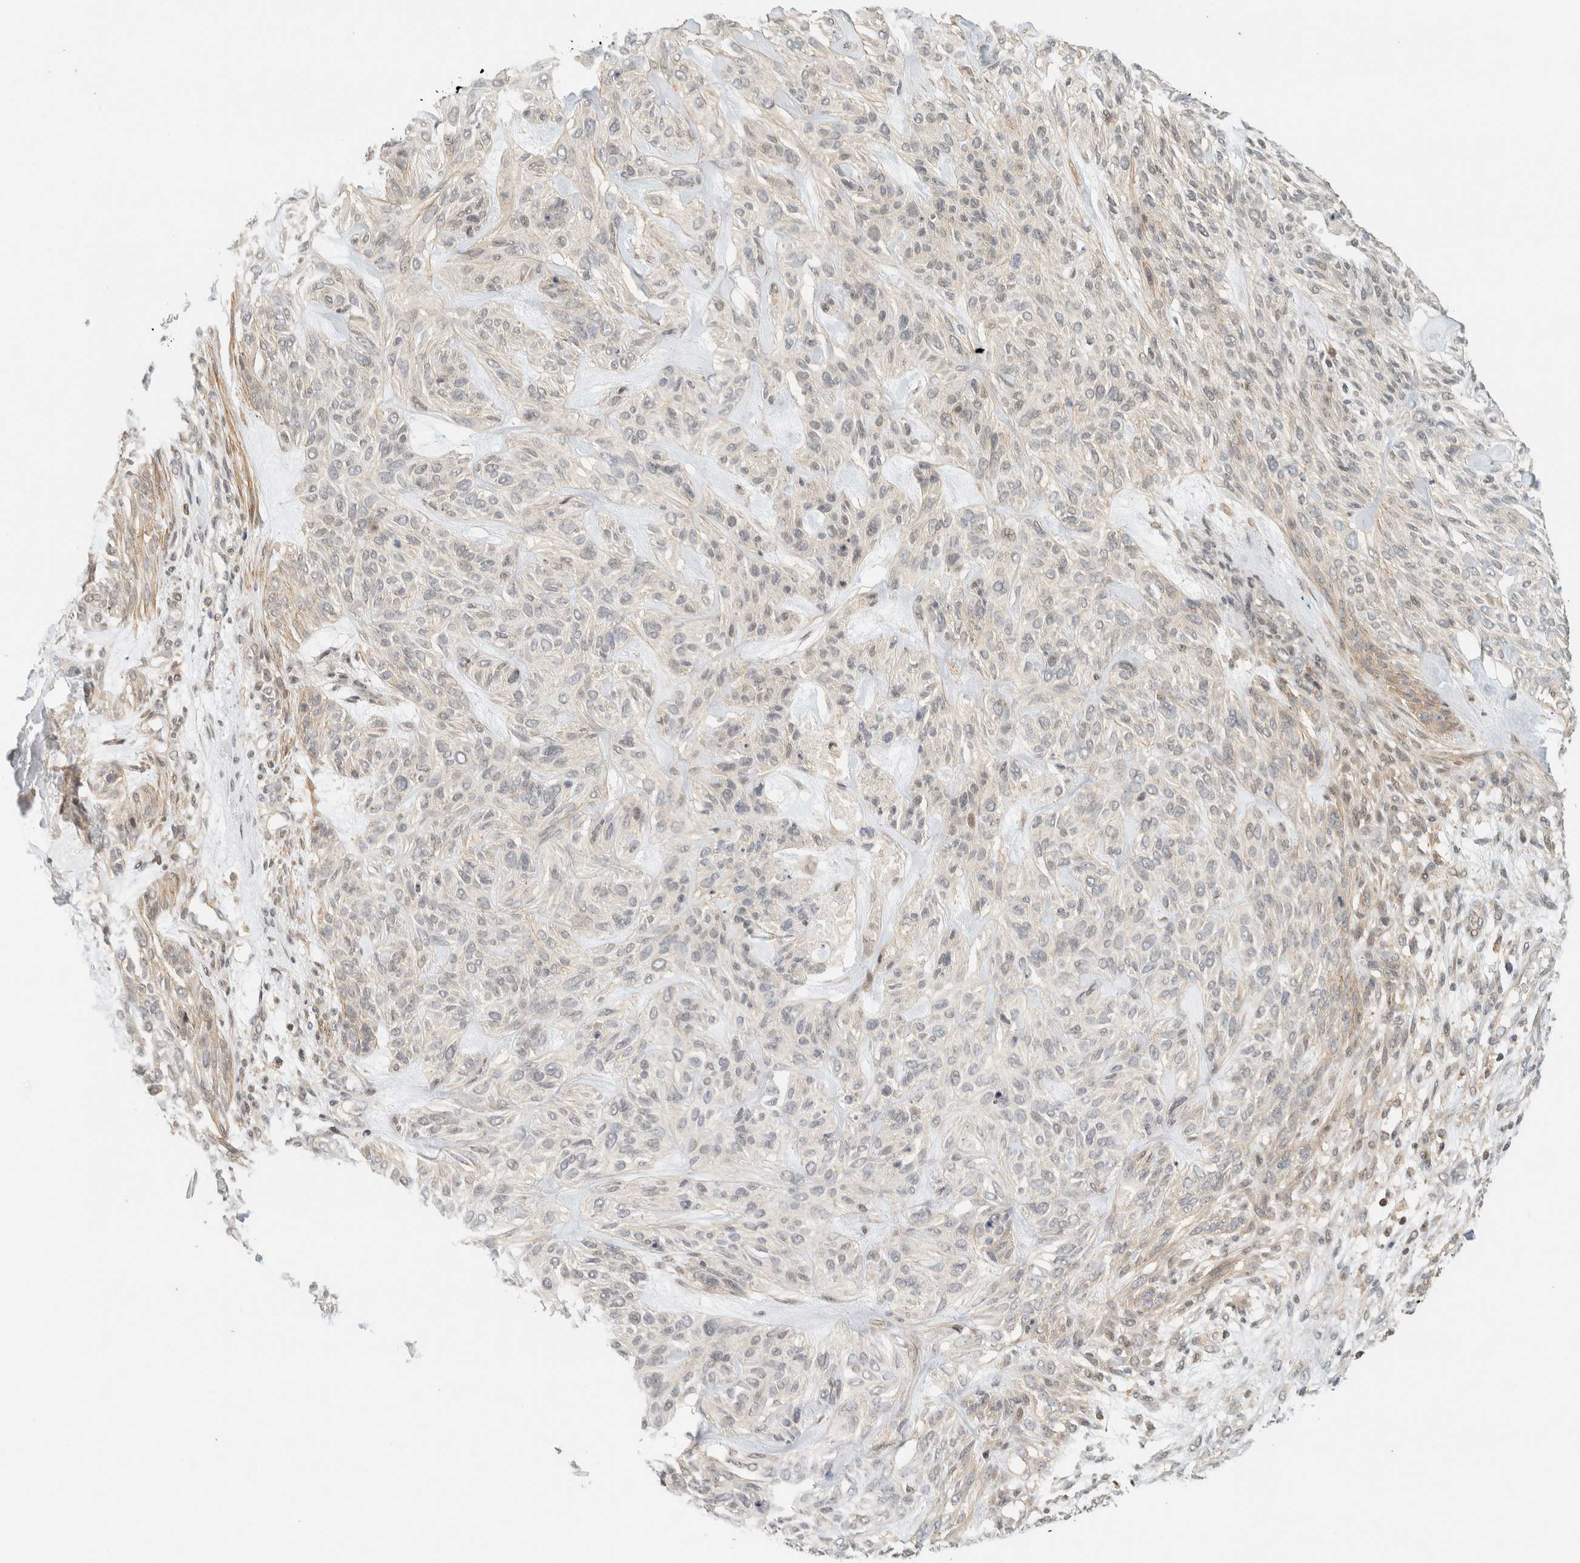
{"staining": {"intensity": "weak", "quantity": "<25%", "location": "cytoplasmic/membranous"}, "tissue": "skin cancer", "cell_type": "Tumor cells", "image_type": "cancer", "snomed": [{"axis": "morphology", "description": "Basal cell carcinoma"}, {"axis": "topography", "description": "Skin"}], "caption": "This is an immunohistochemistry (IHC) image of human skin cancer (basal cell carcinoma). There is no positivity in tumor cells.", "gene": "ARFGEF1", "patient": {"sex": "male", "age": 55}}